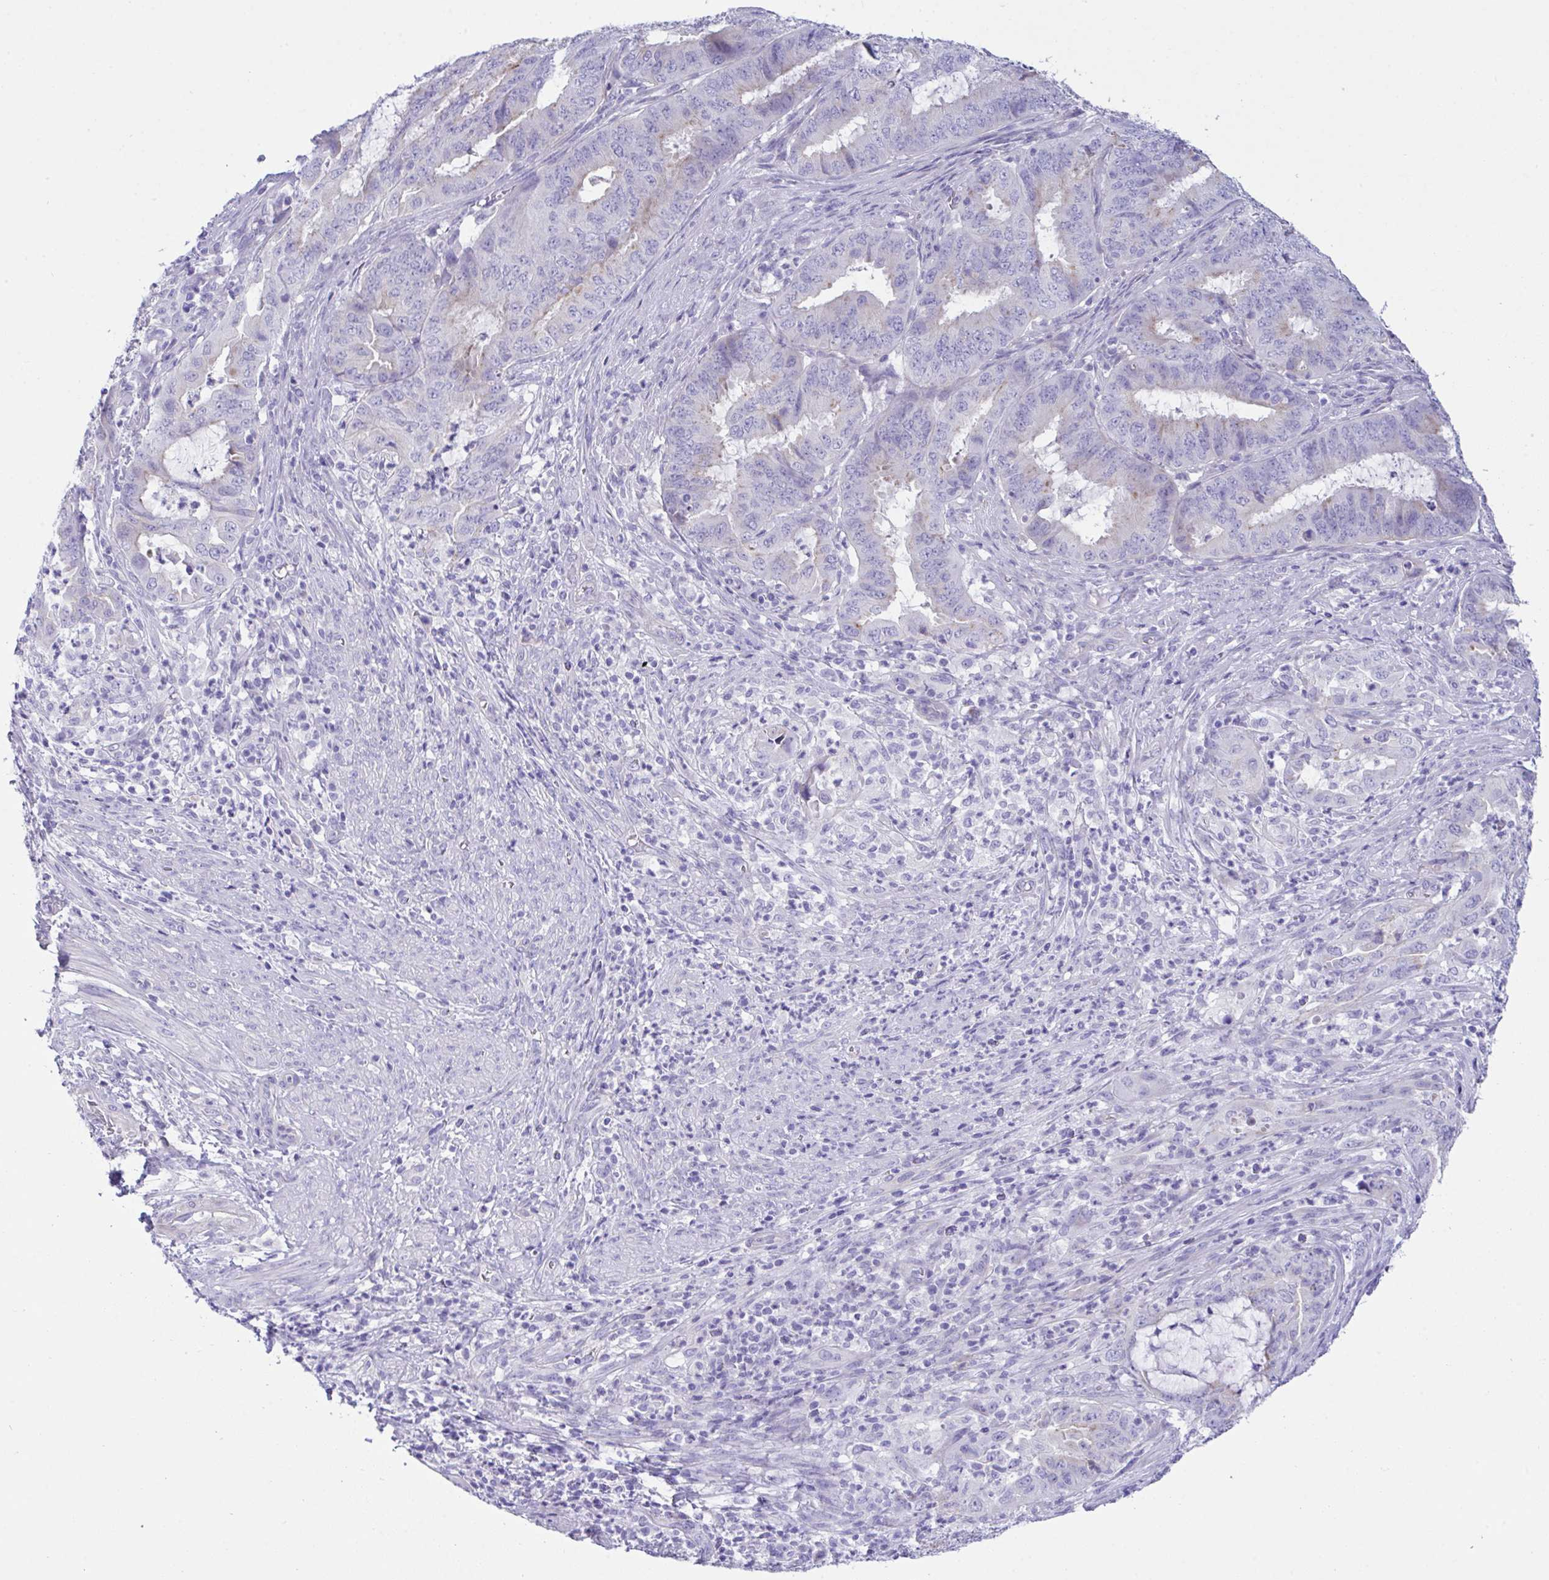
{"staining": {"intensity": "weak", "quantity": "<25%", "location": "cytoplasmic/membranous"}, "tissue": "endometrial cancer", "cell_type": "Tumor cells", "image_type": "cancer", "snomed": [{"axis": "morphology", "description": "Adenocarcinoma, NOS"}, {"axis": "topography", "description": "Endometrium"}], "caption": "IHC image of neoplastic tissue: endometrial cancer stained with DAB reveals no significant protein staining in tumor cells.", "gene": "TMEM106B", "patient": {"sex": "female", "age": 51}}